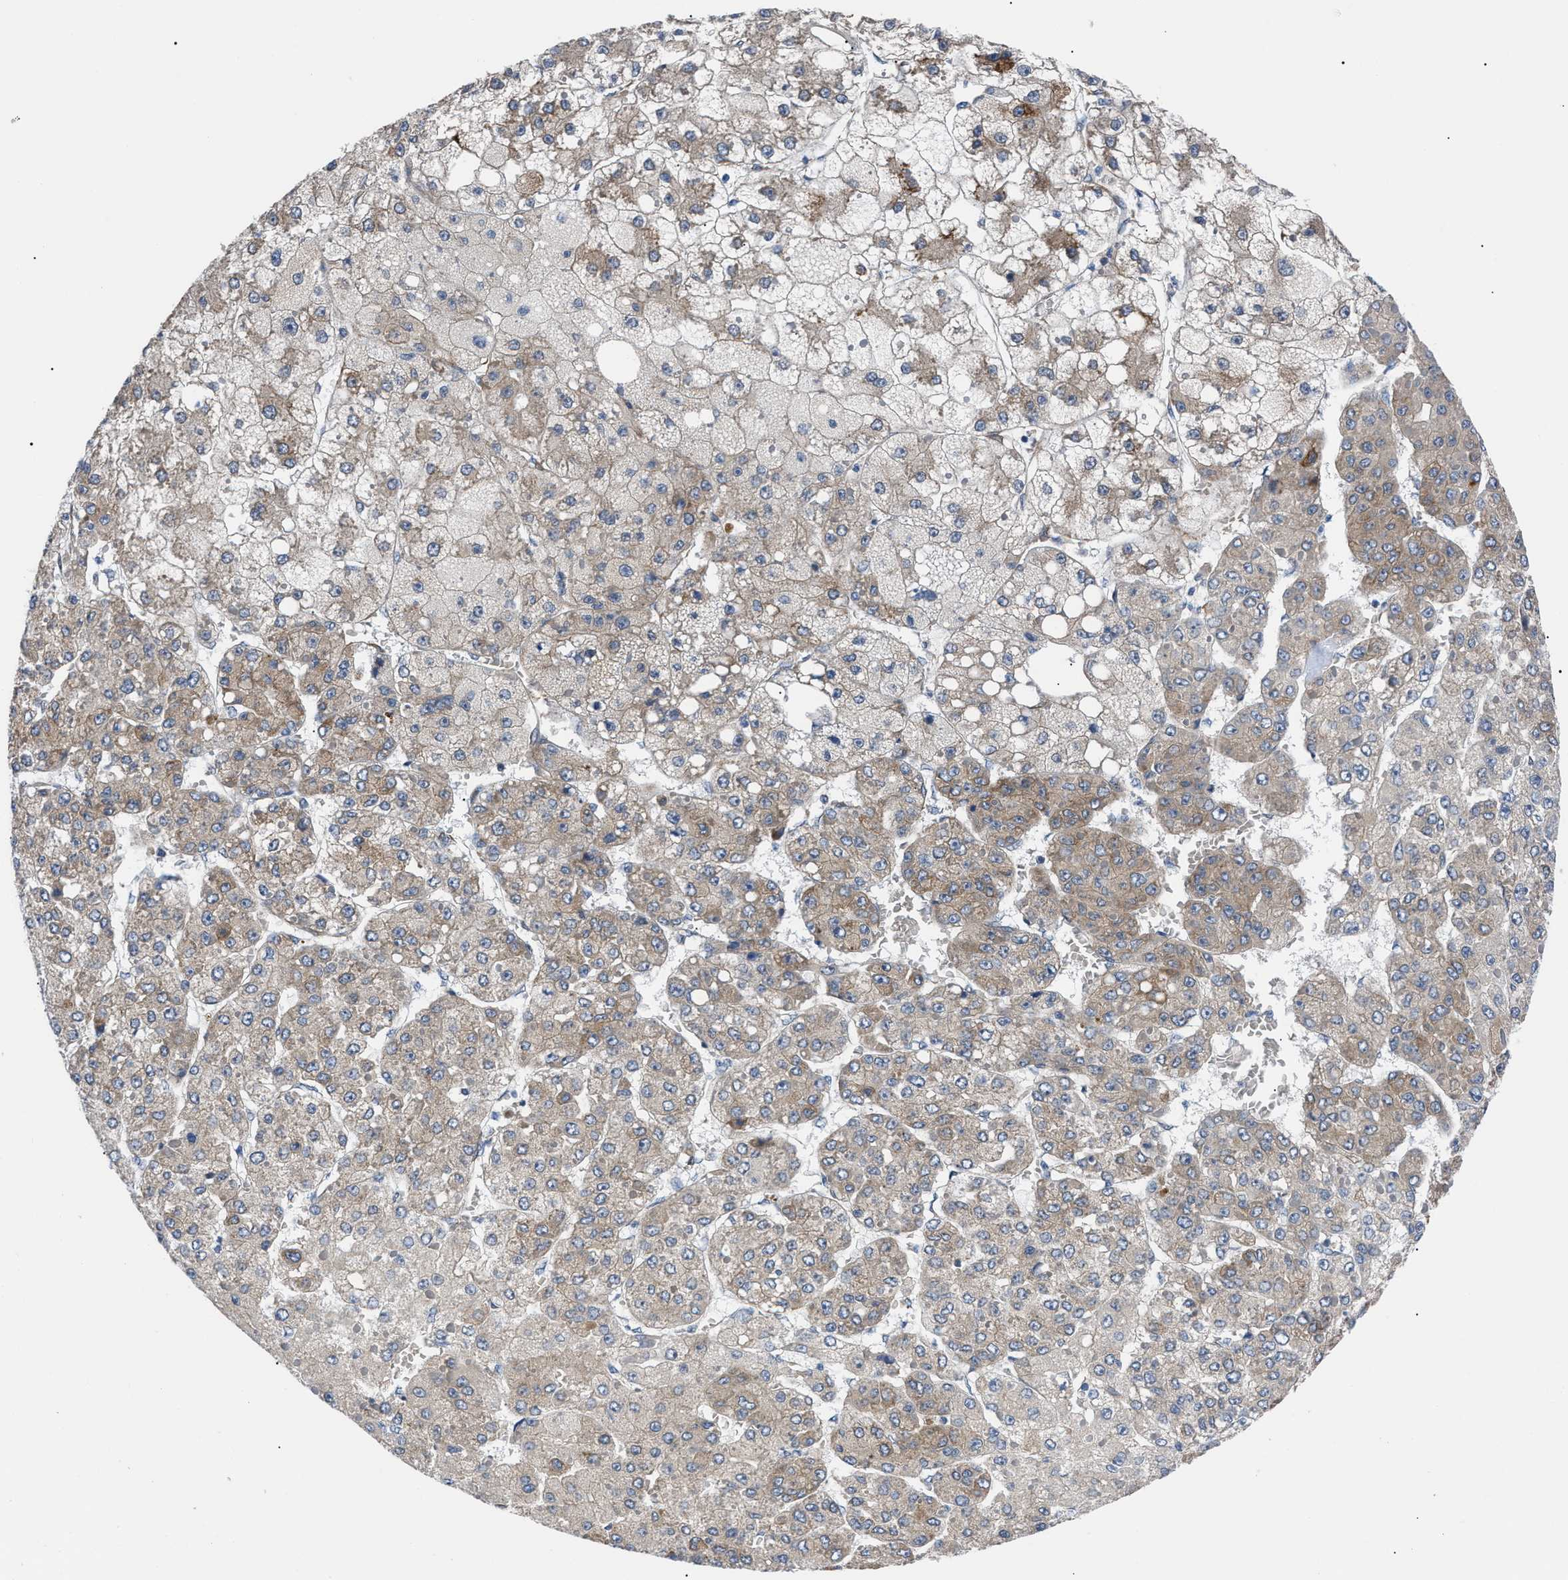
{"staining": {"intensity": "weak", "quantity": "25%-75%", "location": "cytoplasmic/membranous"}, "tissue": "liver cancer", "cell_type": "Tumor cells", "image_type": "cancer", "snomed": [{"axis": "morphology", "description": "Carcinoma, Hepatocellular, NOS"}, {"axis": "topography", "description": "Liver"}], "caption": "Protein staining by immunohistochemistry exhibits weak cytoplasmic/membranous positivity in about 25%-75% of tumor cells in liver cancer (hepatocellular carcinoma).", "gene": "MYO10", "patient": {"sex": "female", "age": 73}}